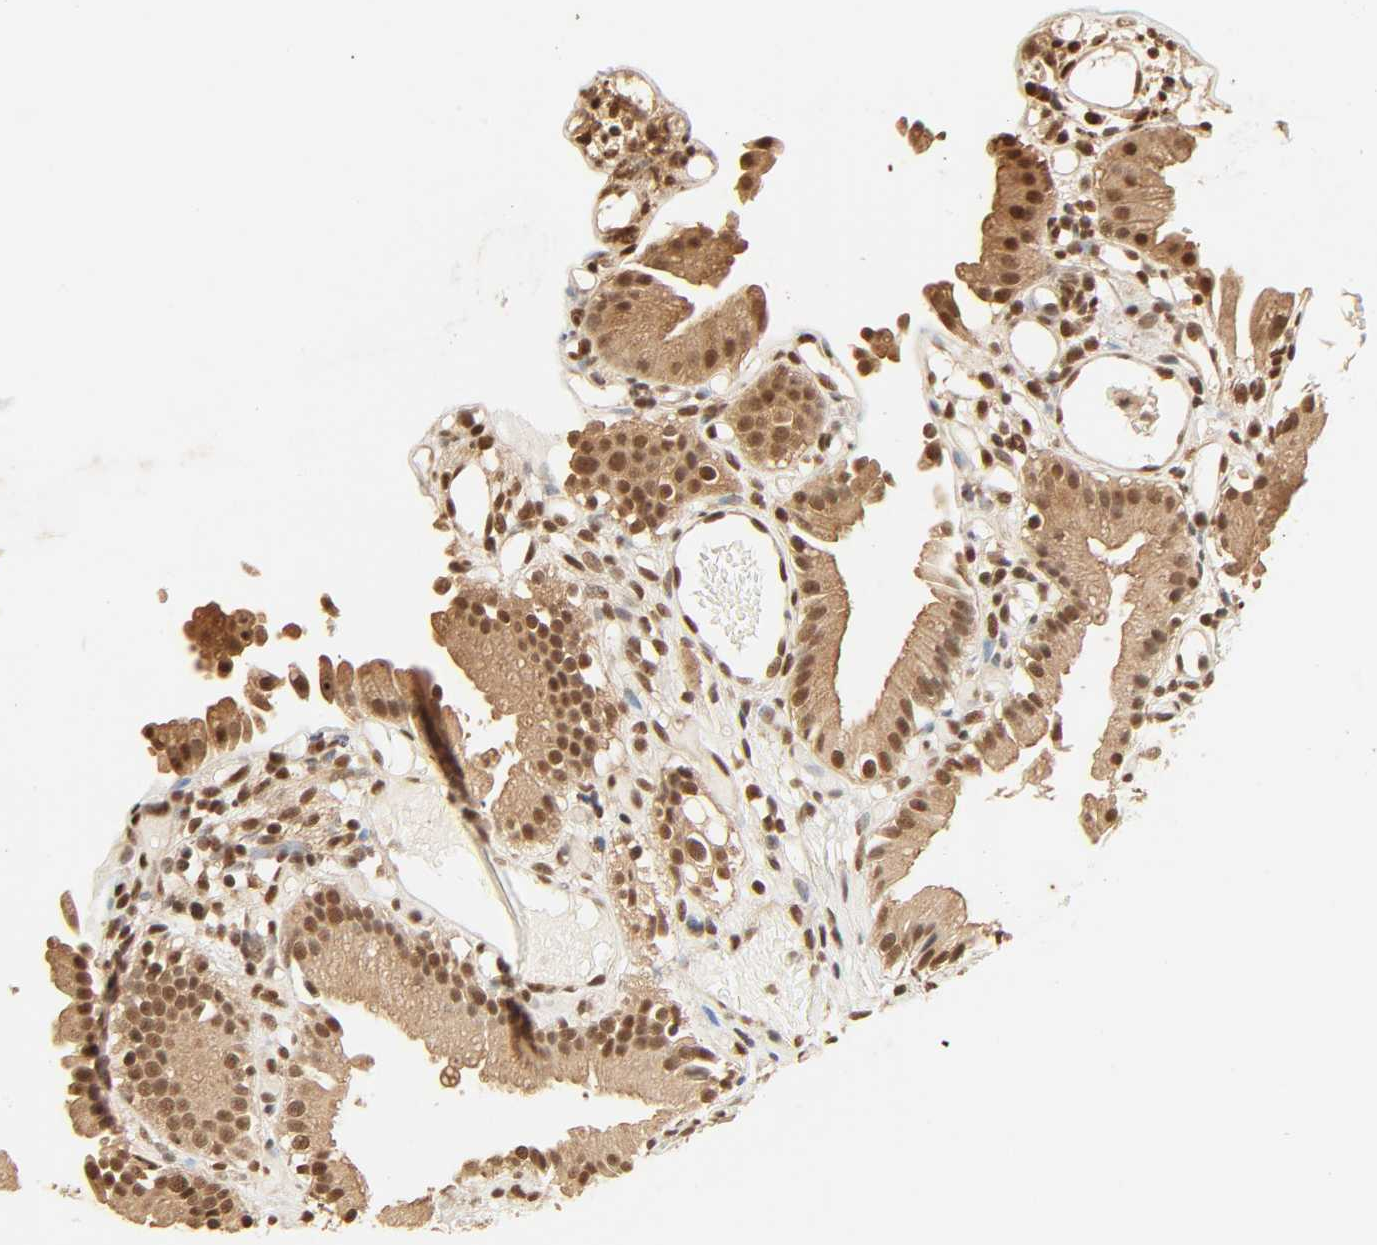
{"staining": {"intensity": "moderate", "quantity": ">75%", "location": "cytoplasmic/membranous,nuclear"}, "tissue": "gallbladder", "cell_type": "Glandular cells", "image_type": "normal", "snomed": [{"axis": "morphology", "description": "Normal tissue, NOS"}, {"axis": "topography", "description": "Gallbladder"}], "caption": "A brown stain highlights moderate cytoplasmic/membranous,nuclear staining of a protein in glandular cells of benign human gallbladder. (brown staining indicates protein expression, while blue staining denotes nuclei).", "gene": "UBC", "patient": {"sex": "male", "age": 65}}